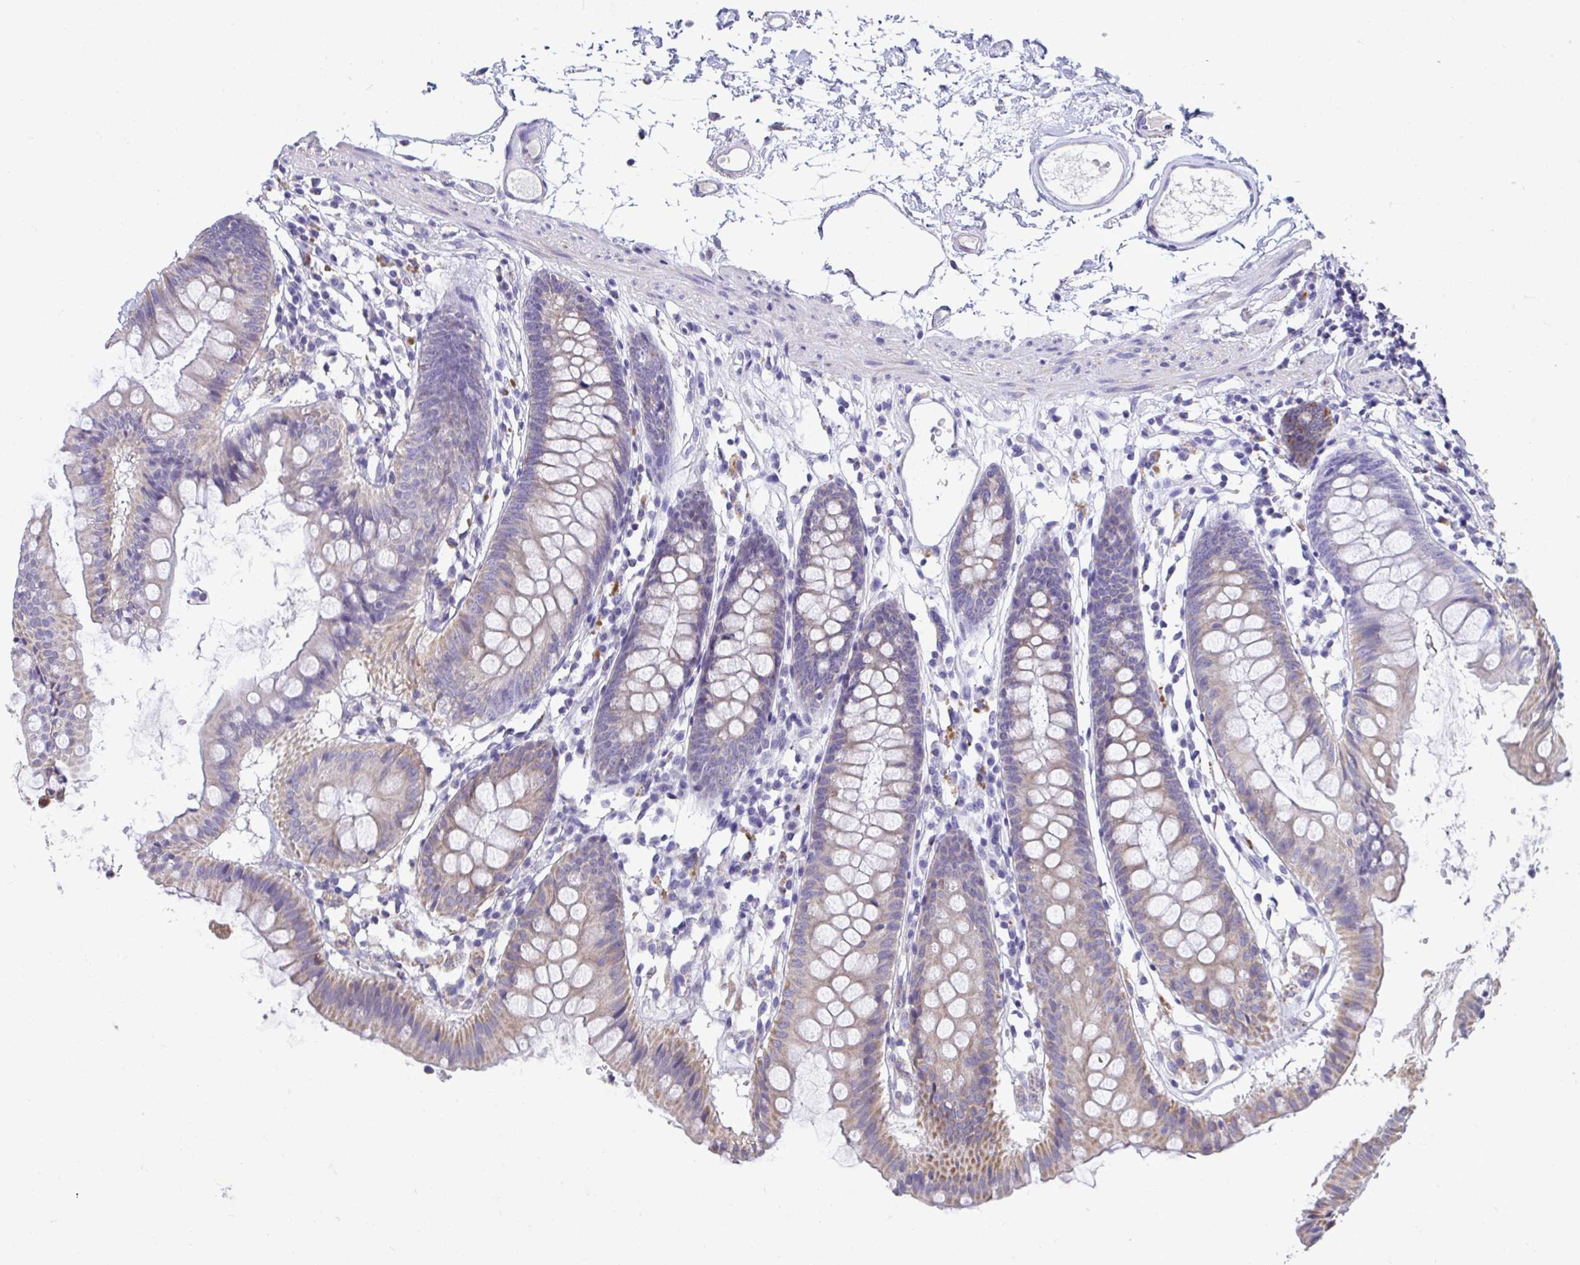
{"staining": {"intensity": "negative", "quantity": "none", "location": "none"}, "tissue": "colon", "cell_type": "Endothelial cells", "image_type": "normal", "snomed": [{"axis": "morphology", "description": "Normal tissue, NOS"}, {"axis": "topography", "description": "Colon"}], "caption": "Colon was stained to show a protein in brown. There is no significant staining in endothelial cells. (IHC, brightfield microscopy, high magnification).", "gene": "COA5", "patient": {"sex": "female", "age": 84}}